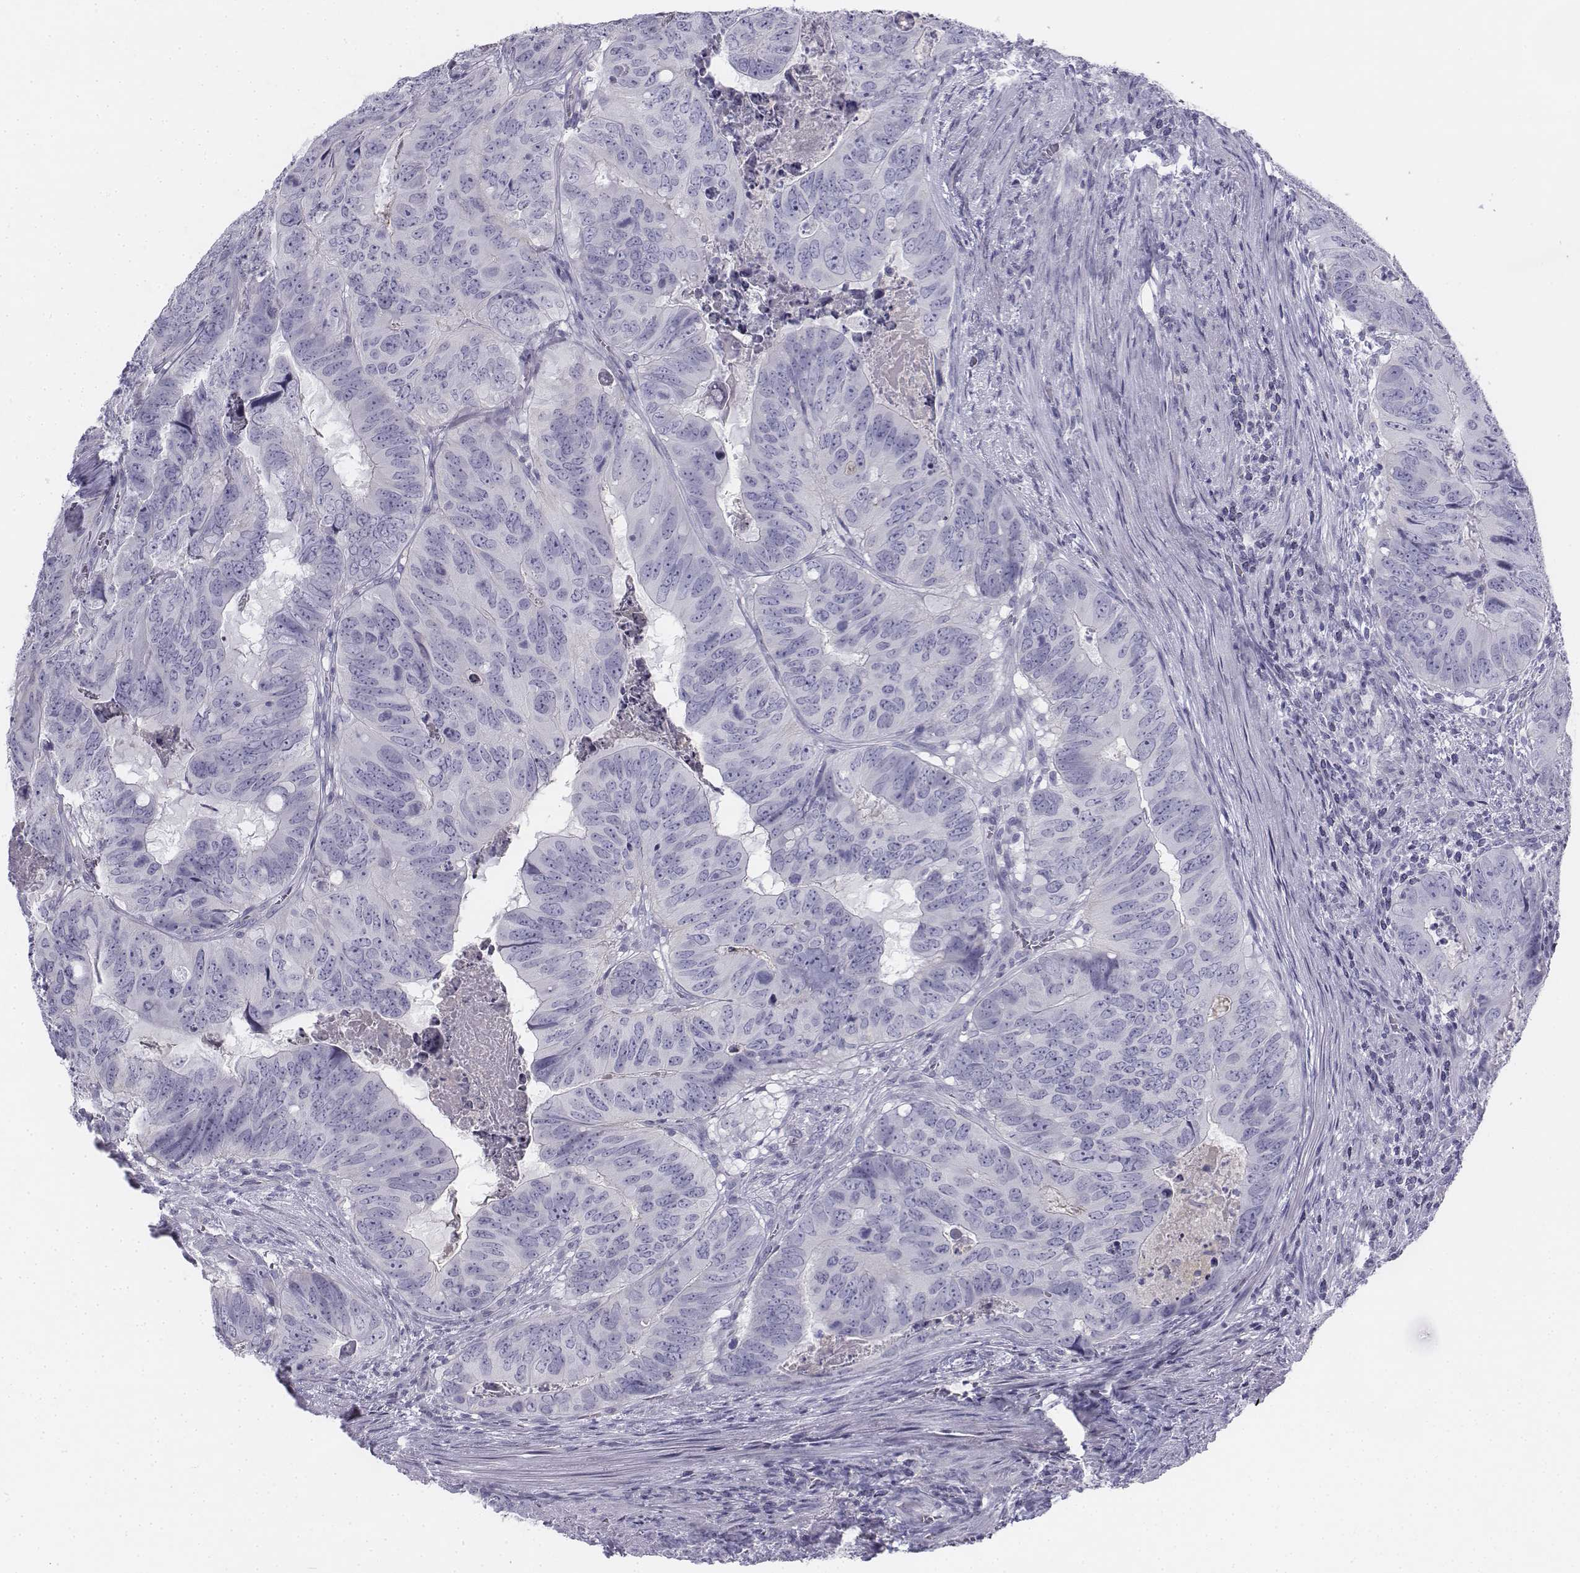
{"staining": {"intensity": "negative", "quantity": "none", "location": "none"}, "tissue": "colorectal cancer", "cell_type": "Tumor cells", "image_type": "cancer", "snomed": [{"axis": "morphology", "description": "Adenocarcinoma, NOS"}, {"axis": "topography", "description": "Colon"}], "caption": "Immunohistochemistry (IHC) image of neoplastic tissue: human colorectal cancer (adenocarcinoma) stained with DAB (3,3'-diaminobenzidine) shows no significant protein positivity in tumor cells.", "gene": "TH", "patient": {"sex": "male", "age": 79}}